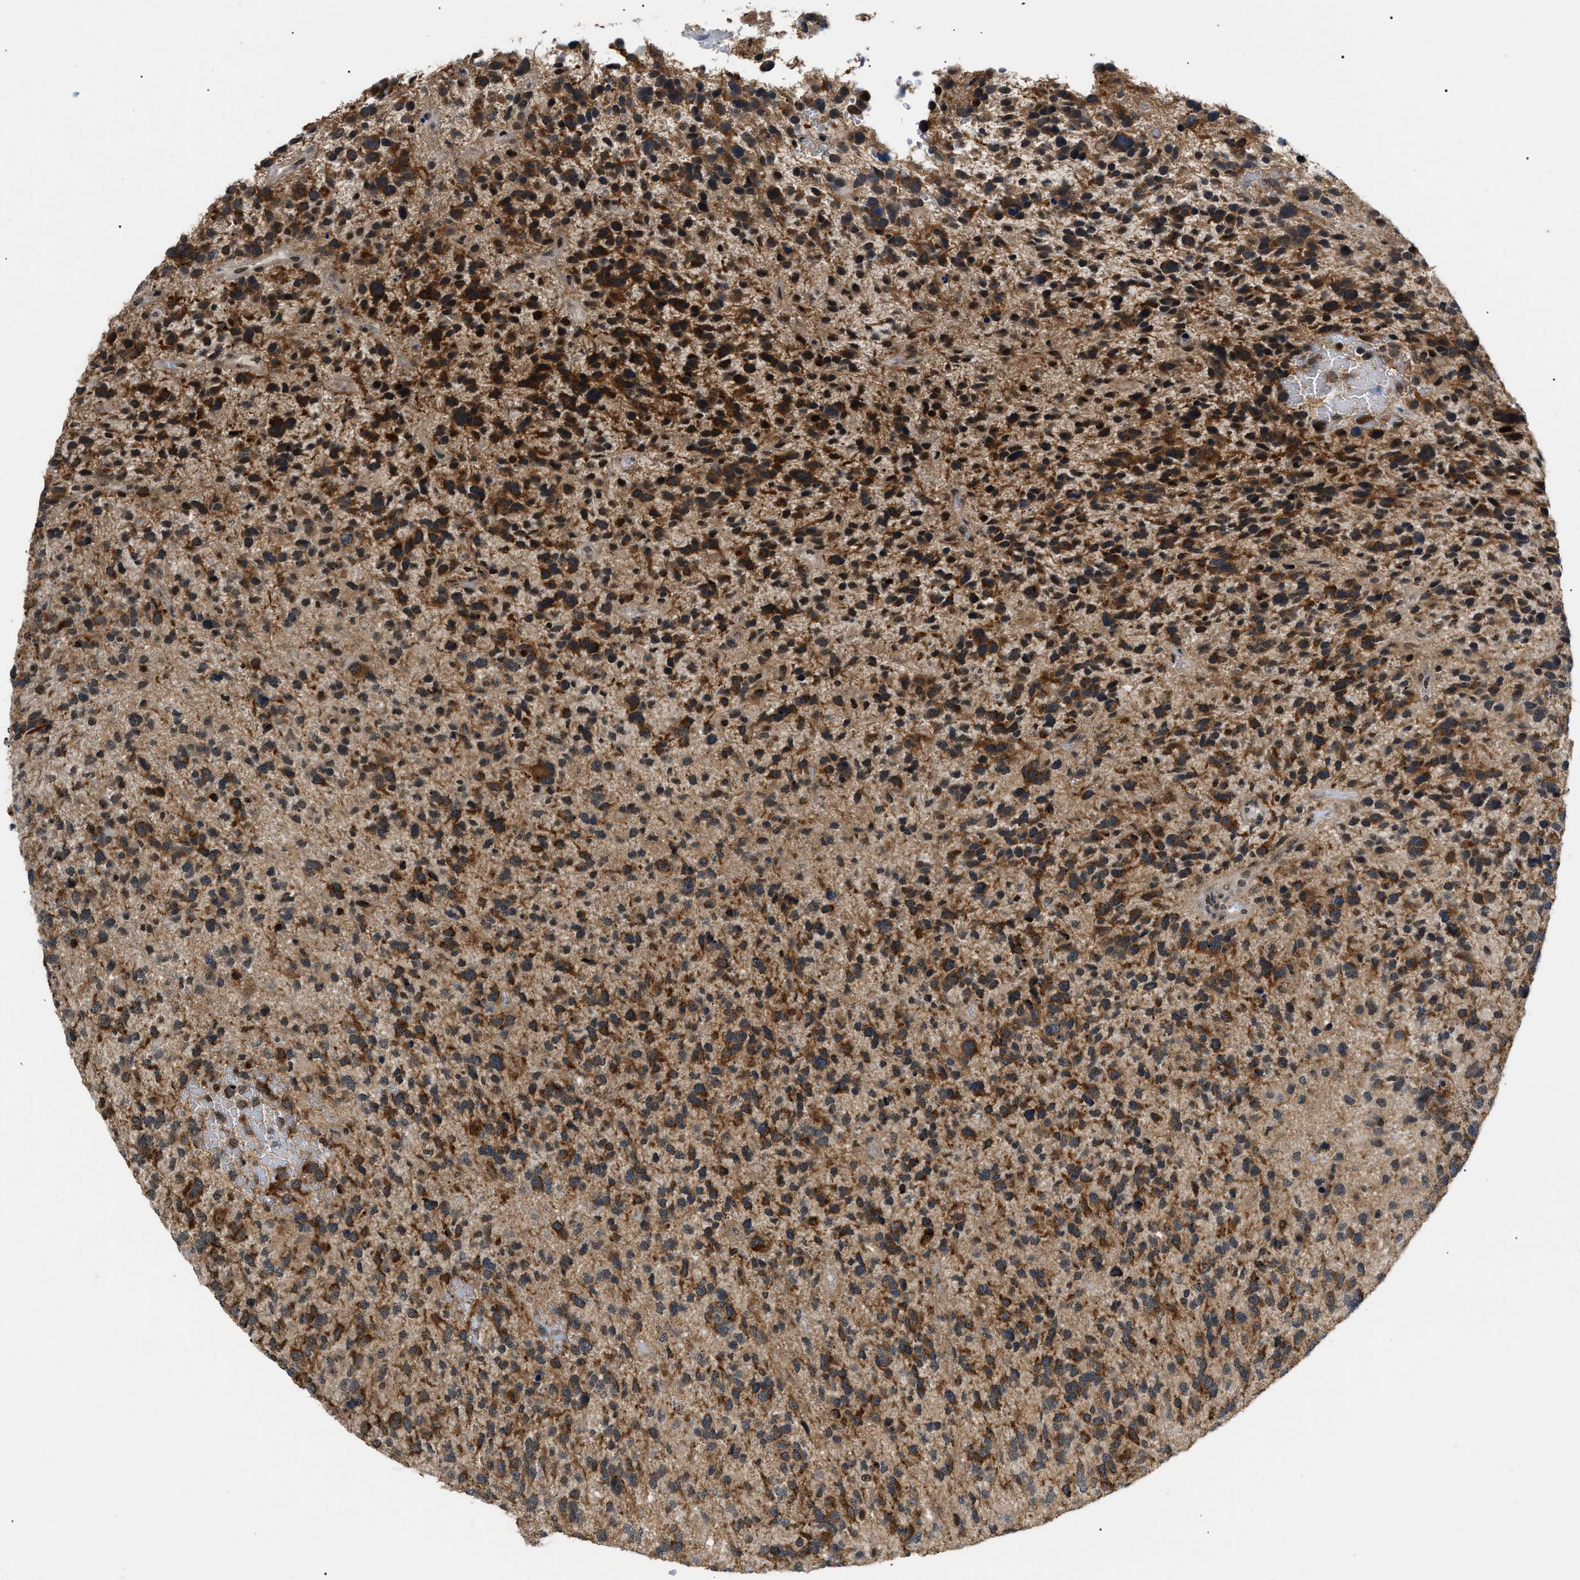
{"staining": {"intensity": "strong", "quantity": ">75%", "location": "cytoplasmic/membranous"}, "tissue": "glioma", "cell_type": "Tumor cells", "image_type": "cancer", "snomed": [{"axis": "morphology", "description": "Glioma, malignant, High grade"}, {"axis": "topography", "description": "Brain"}], "caption": "Brown immunohistochemical staining in glioma demonstrates strong cytoplasmic/membranous positivity in approximately >75% of tumor cells.", "gene": "ZBTB11", "patient": {"sex": "female", "age": 58}}